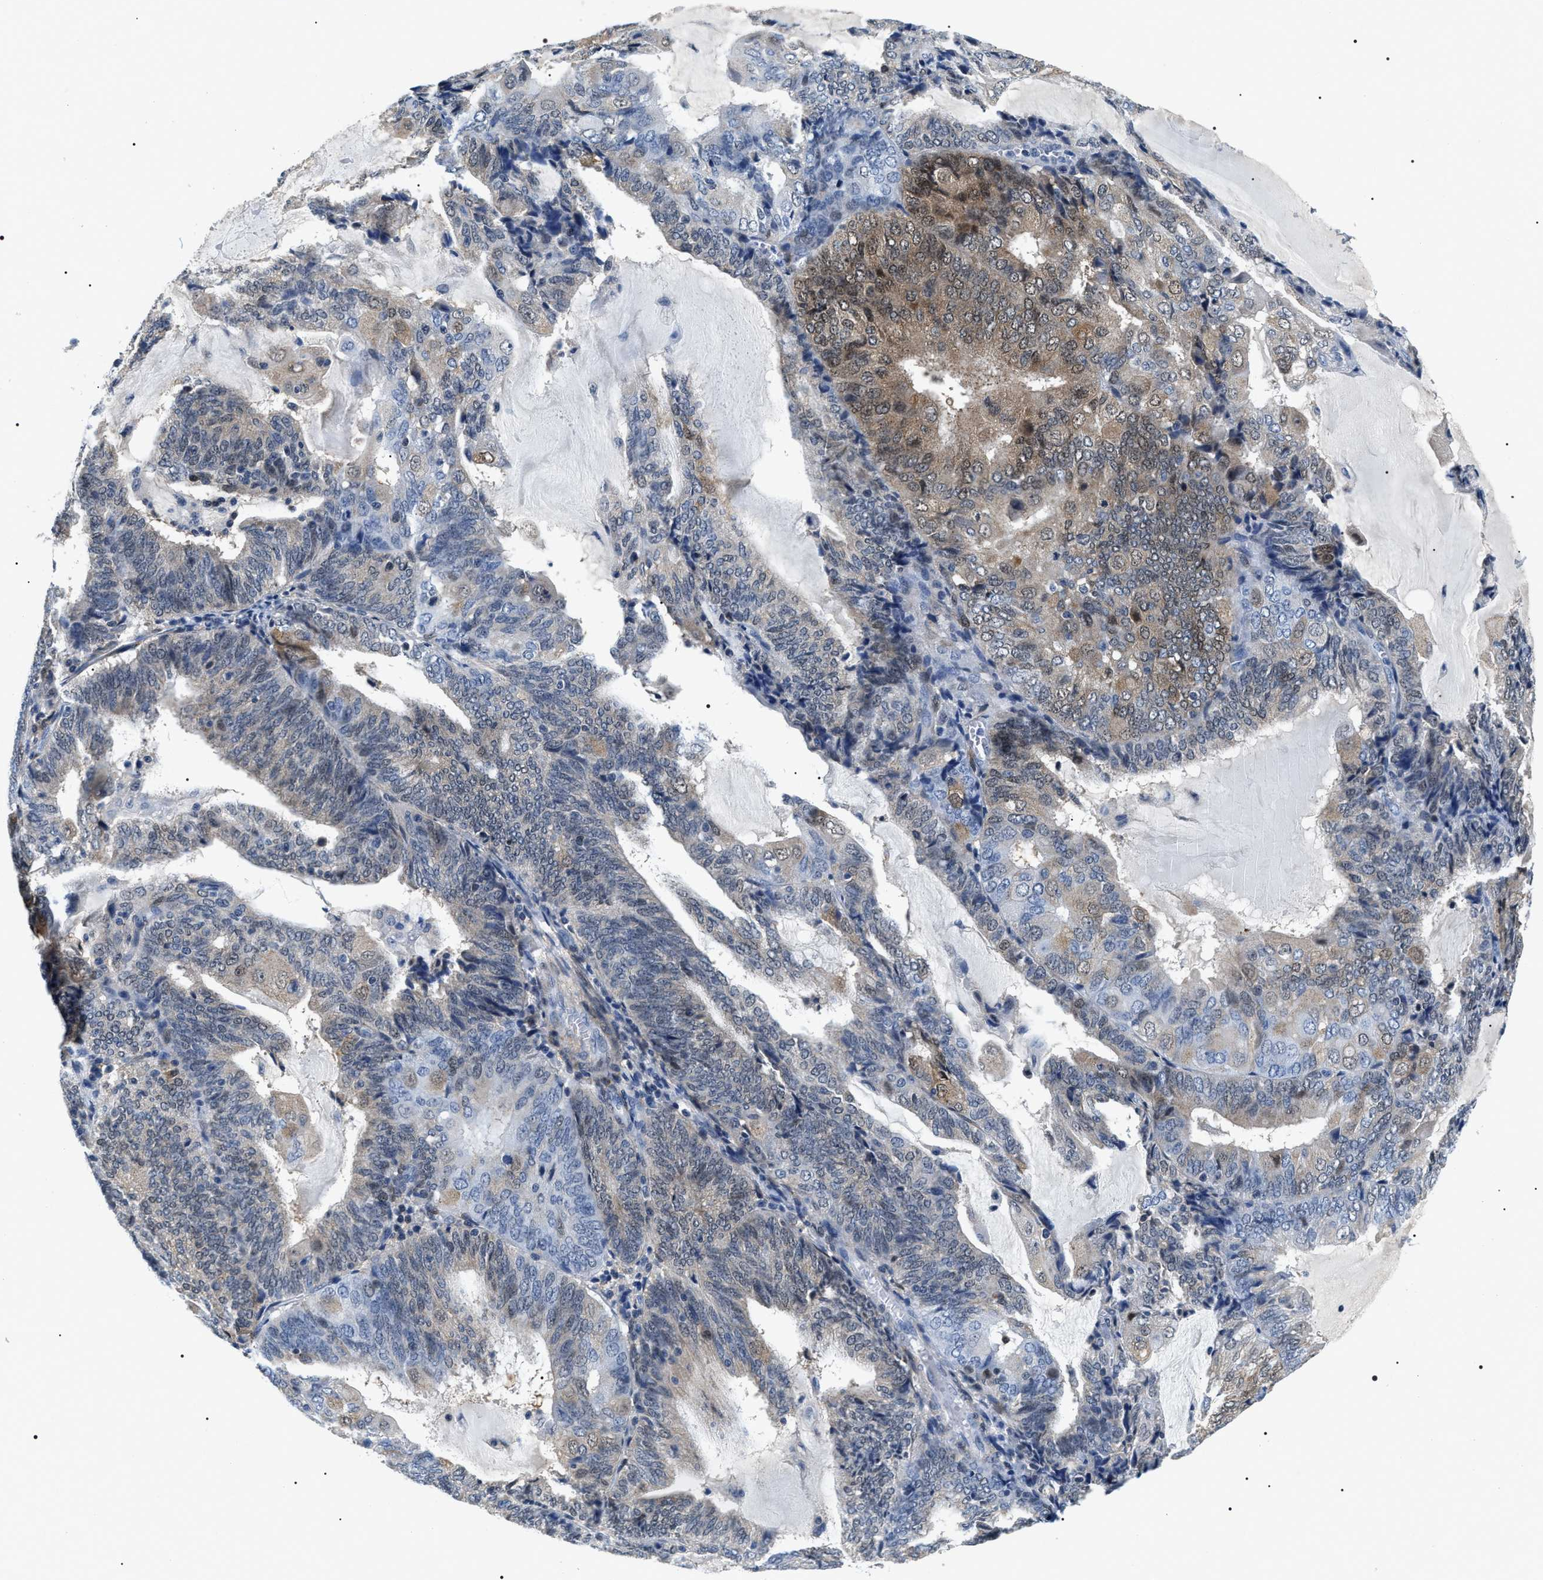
{"staining": {"intensity": "moderate", "quantity": "25%-75%", "location": "cytoplasmic/membranous,nuclear"}, "tissue": "endometrial cancer", "cell_type": "Tumor cells", "image_type": "cancer", "snomed": [{"axis": "morphology", "description": "Adenocarcinoma, NOS"}, {"axis": "topography", "description": "Endometrium"}], "caption": "Immunohistochemistry micrograph of endometrial cancer (adenocarcinoma) stained for a protein (brown), which demonstrates medium levels of moderate cytoplasmic/membranous and nuclear positivity in approximately 25%-75% of tumor cells.", "gene": "BAG2", "patient": {"sex": "female", "age": 81}}